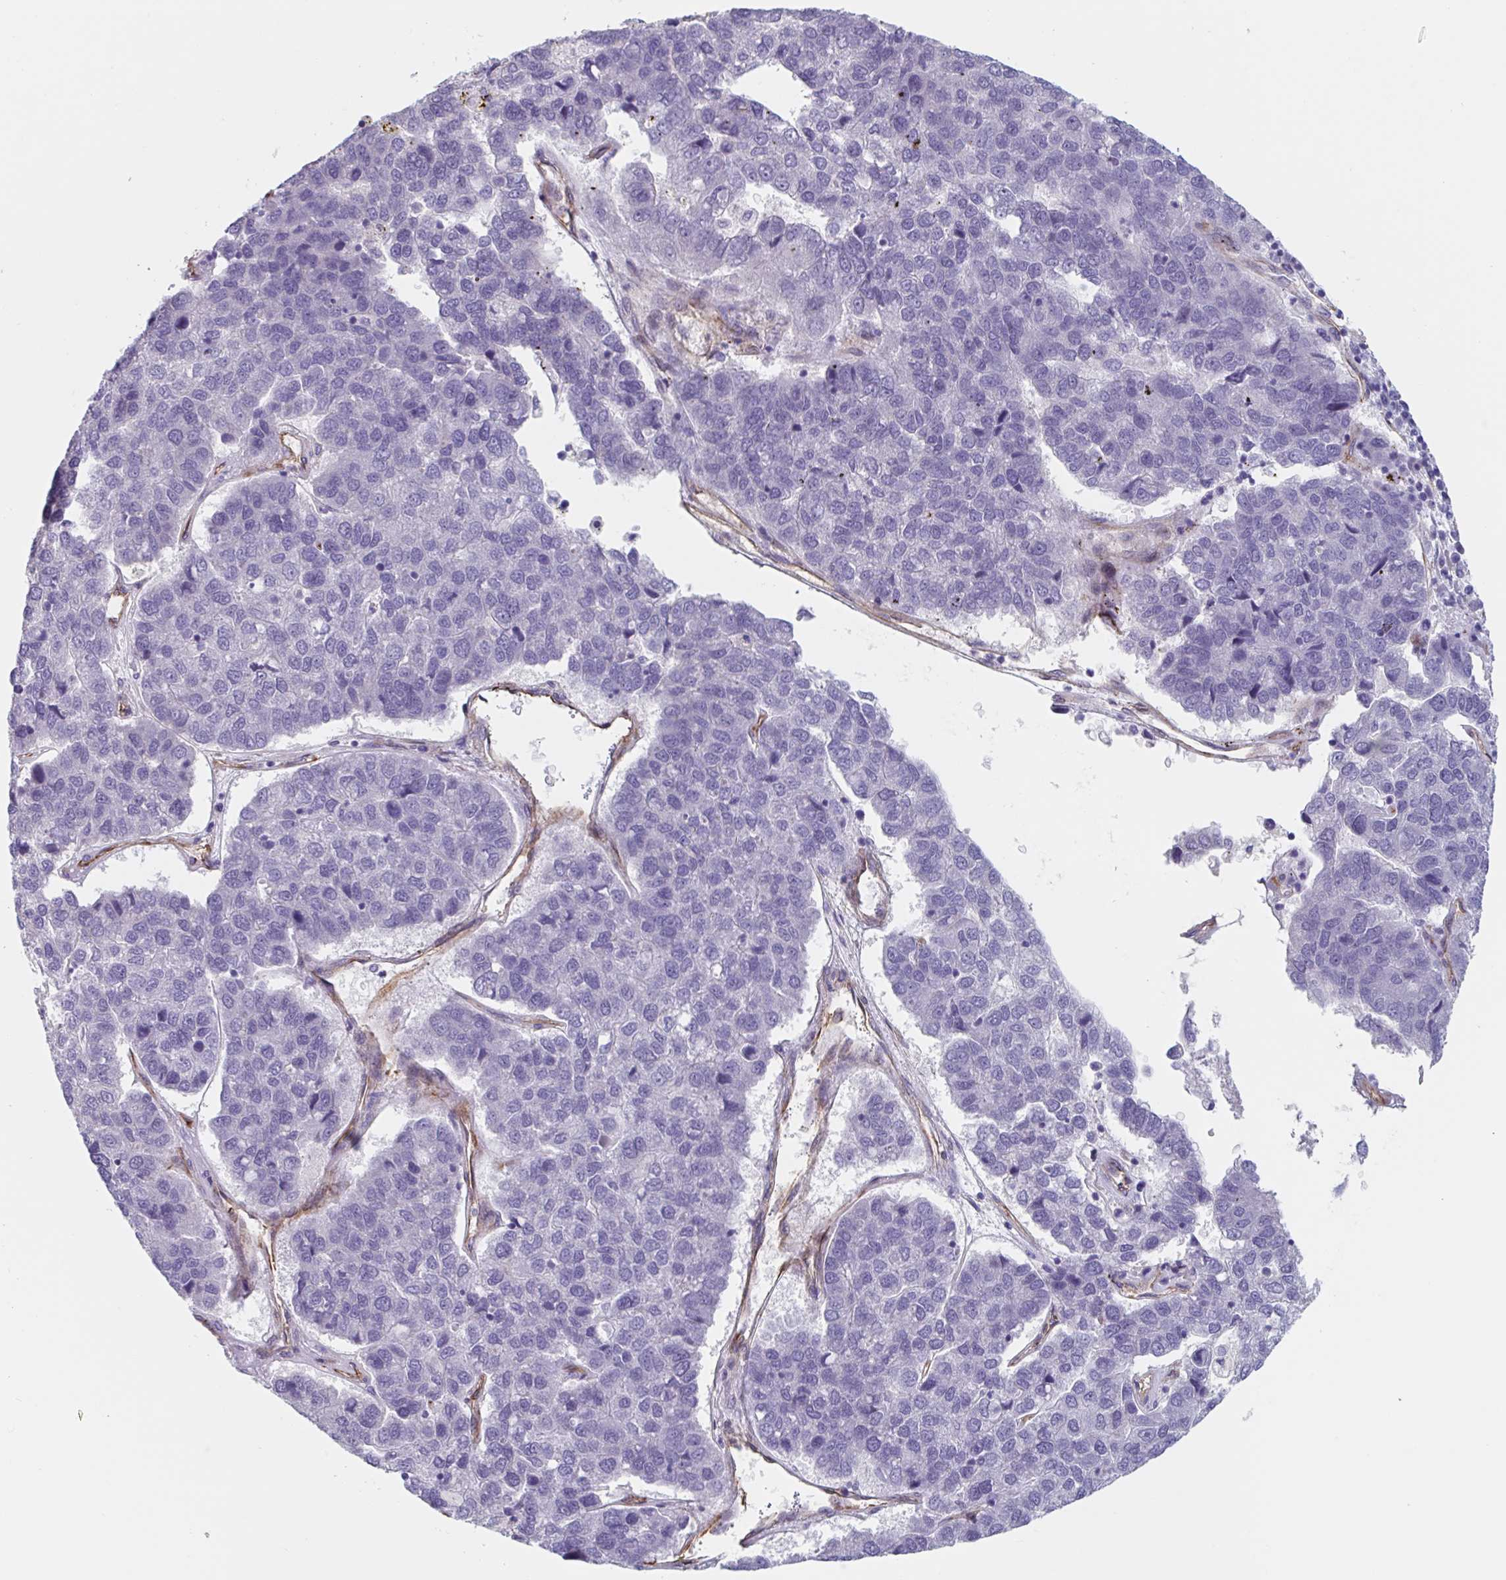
{"staining": {"intensity": "negative", "quantity": "none", "location": "none"}, "tissue": "pancreatic cancer", "cell_type": "Tumor cells", "image_type": "cancer", "snomed": [{"axis": "morphology", "description": "Adenocarcinoma, NOS"}, {"axis": "topography", "description": "Pancreas"}], "caption": "Pancreatic cancer (adenocarcinoma) was stained to show a protein in brown. There is no significant positivity in tumor cells.", "gene": "CITED4", "patient": {"sex": "female", "age": 61}}